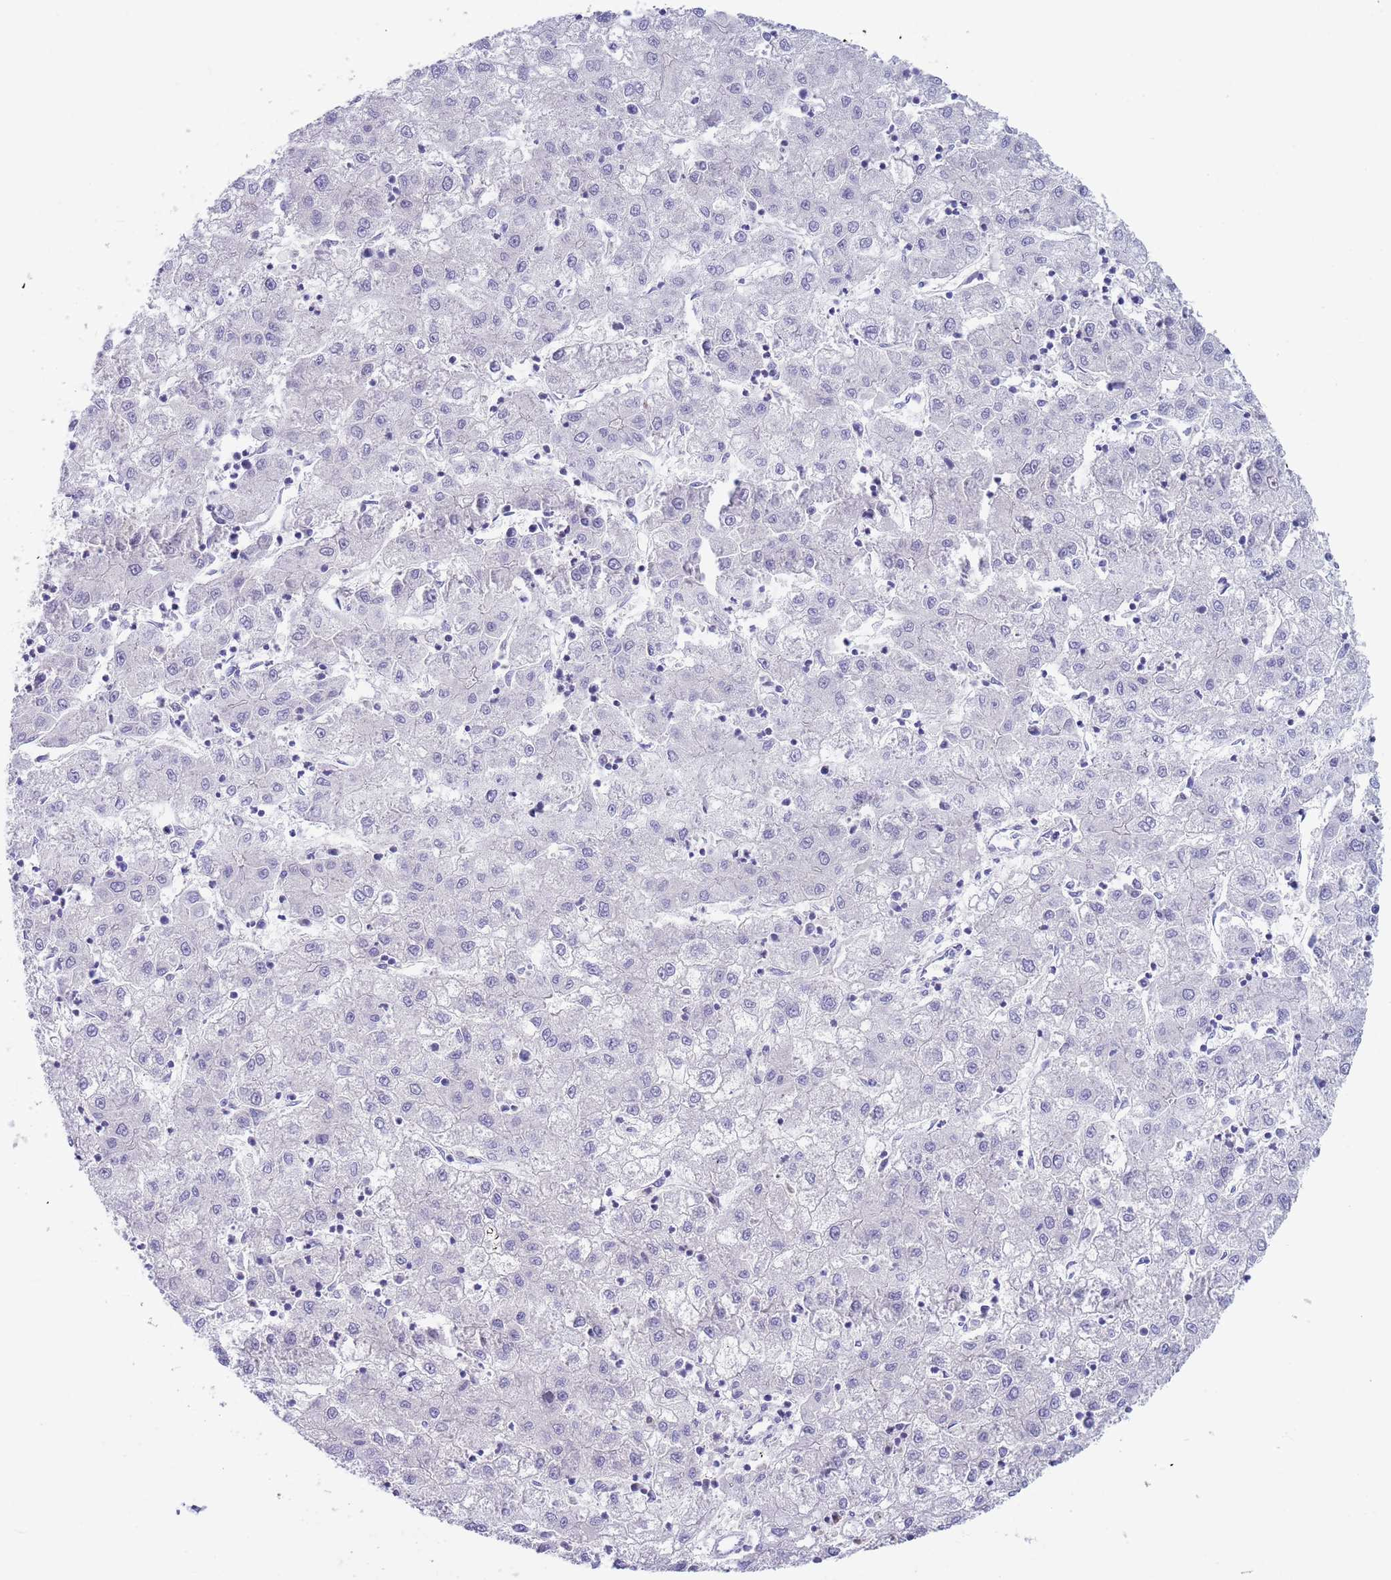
{"staining": {"intensity": "negative", "quantity": "none", "location": "none"}, "tissue": "liver cancer", "cell_type": "Tumor cells", "image_type": "cancer", "snomed": [{"axis": "morphology", "description": "Carcinoma, Hepatocellular, NOS"}, {"axis": "topography", "description": "Liver"}], "caption": "Liver hepatocellular carcinoma stained for a protein using immunohistochemistry (IHC) reveals no staining tumor cells.", "gene": "TYW1", "patient": {"sex": "male", "age": 72}}